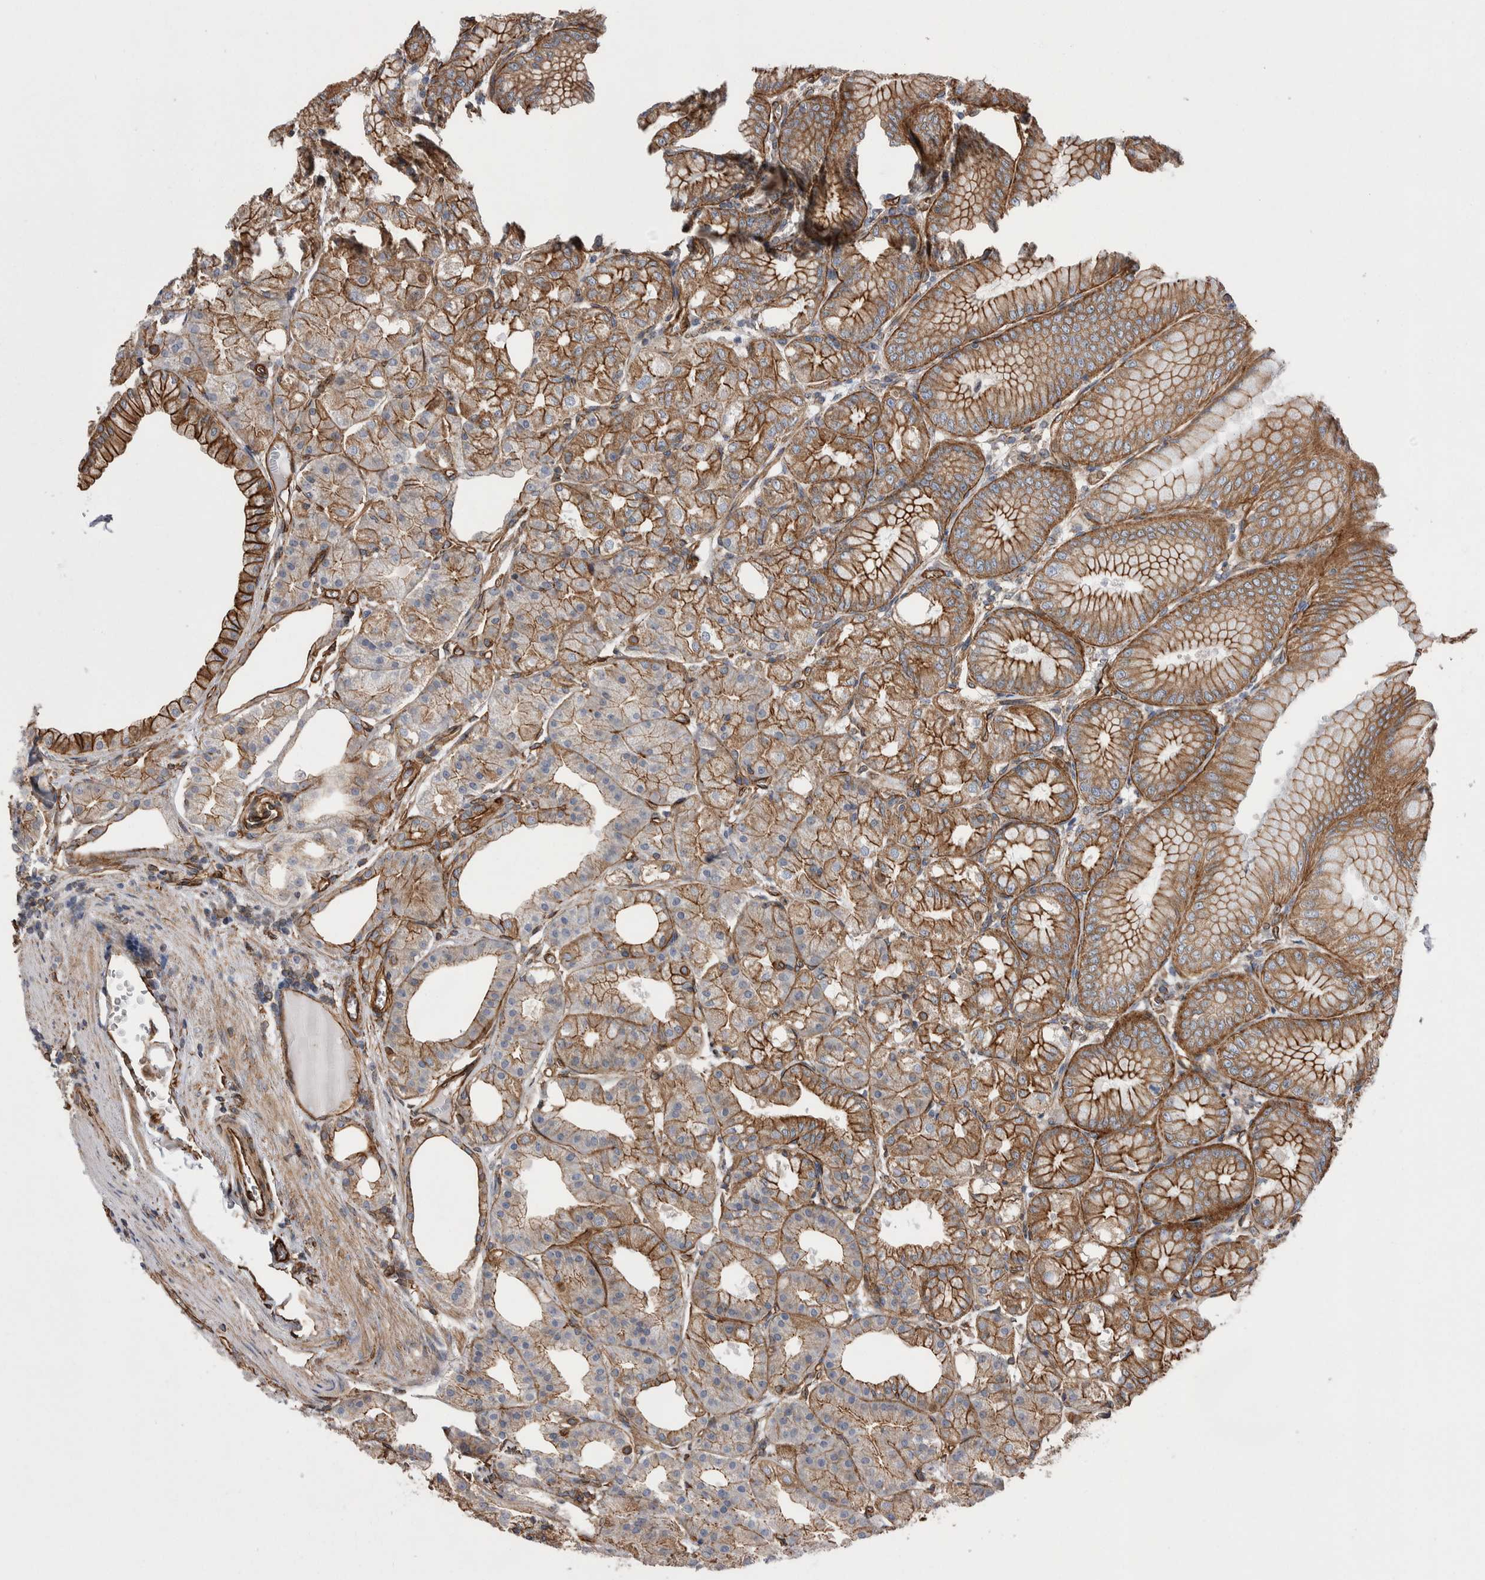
{"staining": {"intensity": "moderate", "quantity": ">75%", "location": "cytoplasmic/membranous"}, "tissue": "stomach", "cell_type": "Glandular cells", "image_type": "normal", "snomed": [{"axis": "morphology", "description": "Normal tissue, NOS"}, {"axis": "topography", "description": "Stomach, lower"}], "caption": "High-power microscopy captured an IHC image of unremarkable stomach, revealing moderate cytoplasmic/membranous expression in approximately >75% of glandular cells.", "gene": "KIF12", "patient": {"sex": "male", "age": 71}}